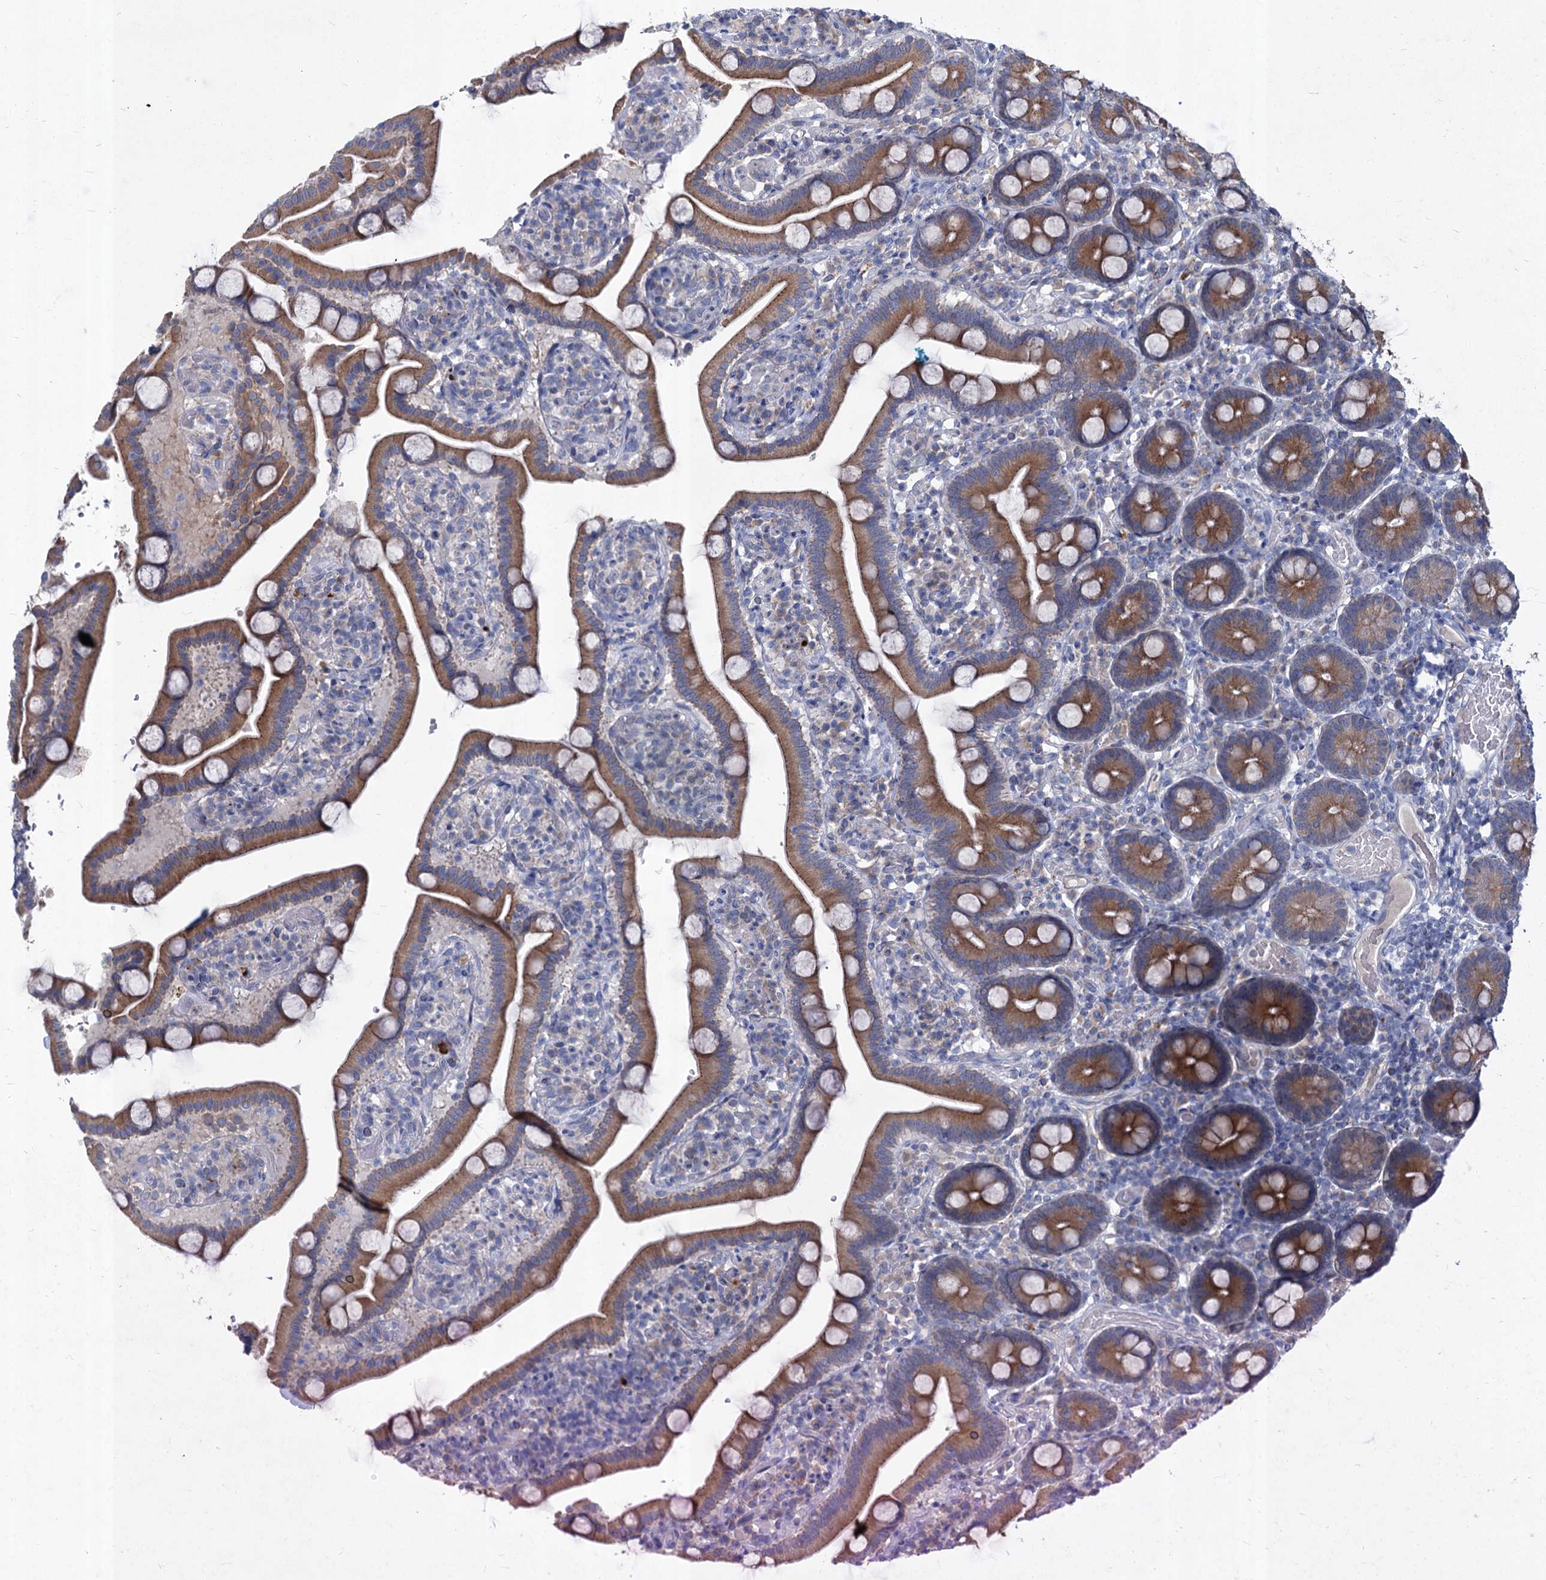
{"staining": {"intensity": "moderate", "quantity": ">75%", "location": "cytoplasmic/membranous"}, "tissue": "duodenum", "cell_type": "Glandular cells", "image_type": "normal", "snomed": [{"axis": "morphology", "description": "Normal tissue, NOS"}, {"axis": "topography", "description": "Duodenum"}], "caption": "The photomicrograph displays staining of benign duodenum, revealing moderate cytoplasmic/membranous protein positivity (brown color) within glandular cells.", "gene": "TMX2", "patient": {"sex": "male", "age": 55}}